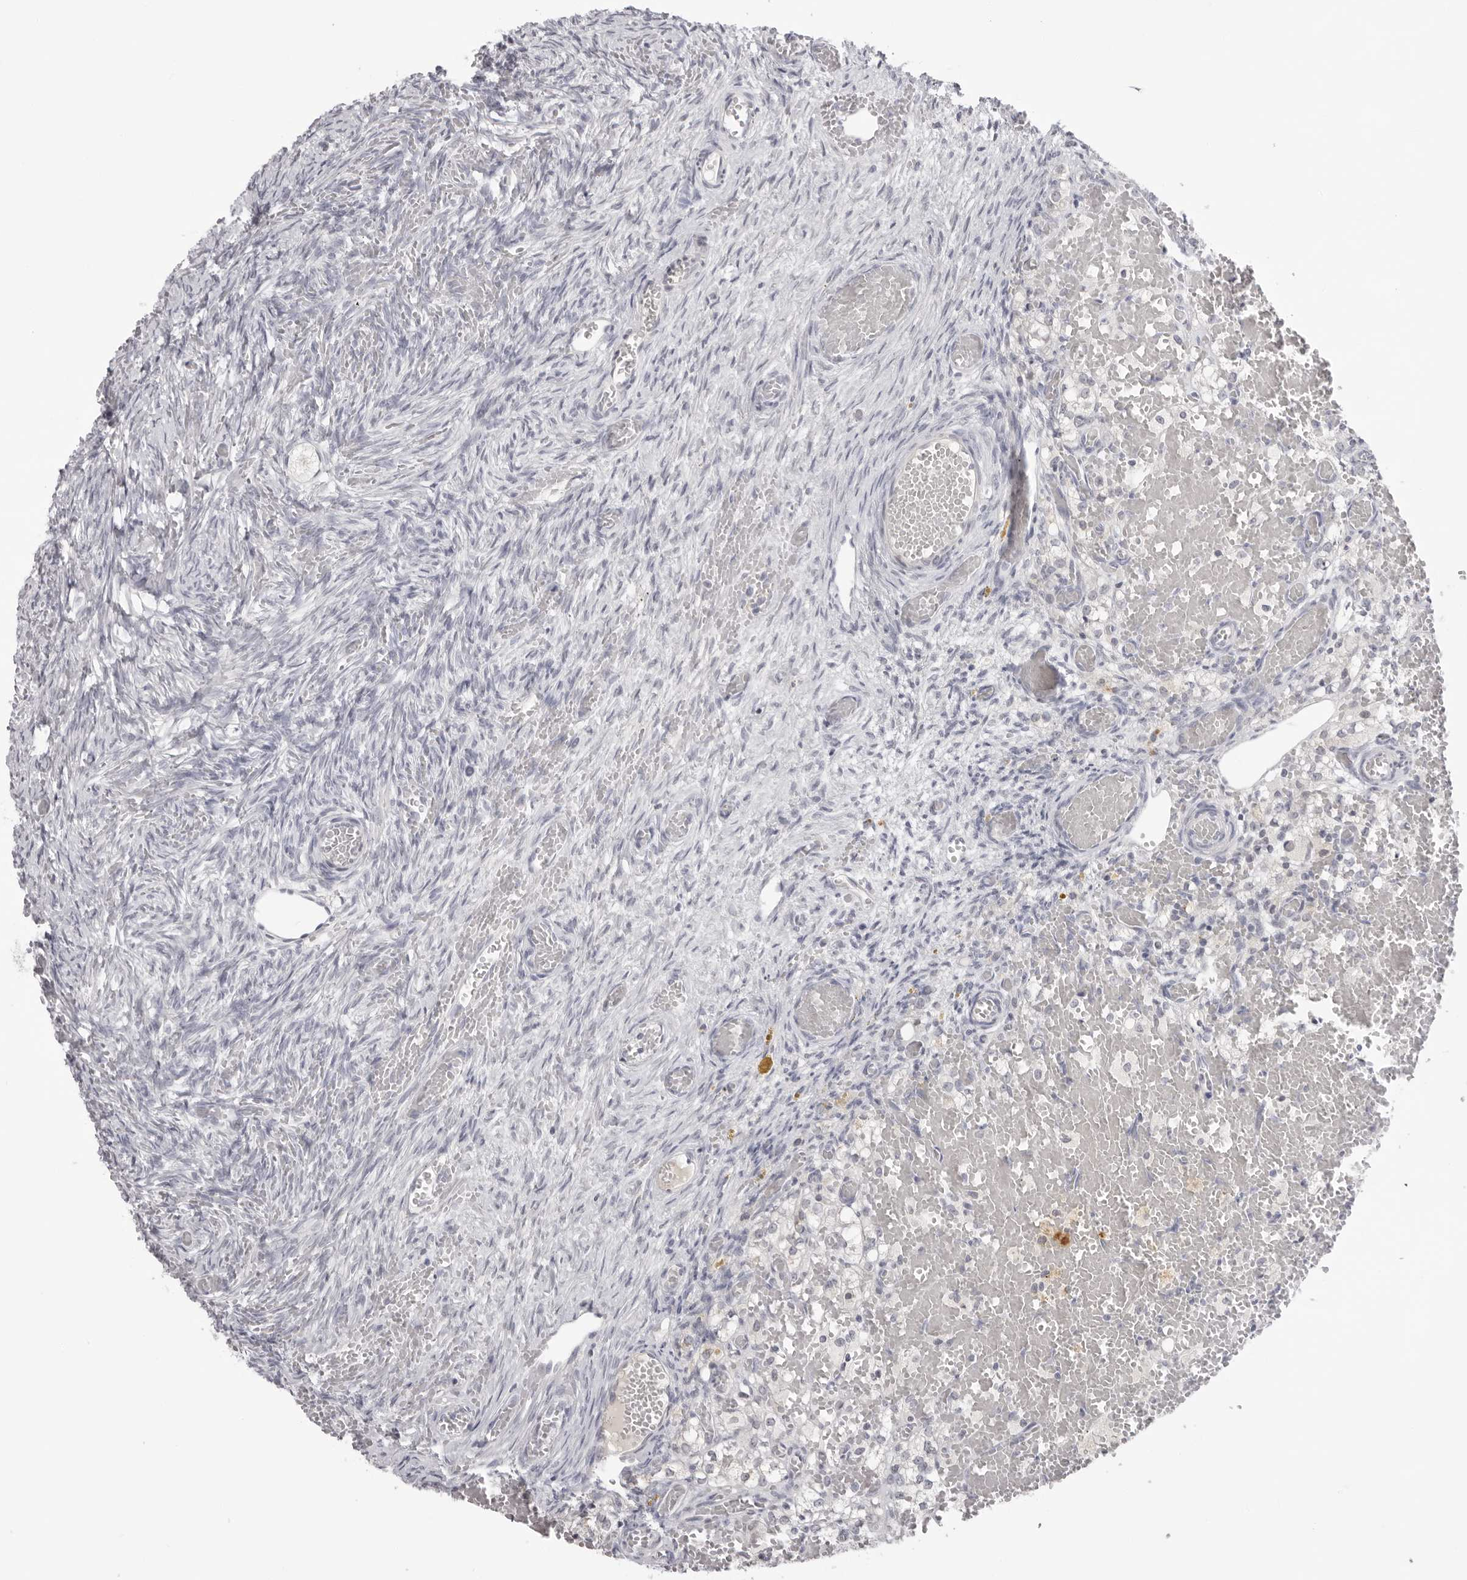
{"staining": {"intensity": "negative", "quantity": "none", "location": "none"}, "tissue": "ovary", "cell_type": "Follicle cells", "image_type": "normal", "snomed": [{"axis": "morphology", "description": "Adenocarcinoma, NOS"}, {"axis": "topography", "description": "Endometrium"}], "caption": "DAB (3,3'-diaminobenzidine) immunohistochemical staining of benign human ovary exhibits no significant expression in follicle cells. (Stains: DAB immunohistochemistry with hematoxylin counter stain, Microscopy: brightfield microscopy at high magnification).", "gene": "ACP6", "patient": {"sex": "female", "age": 32}}